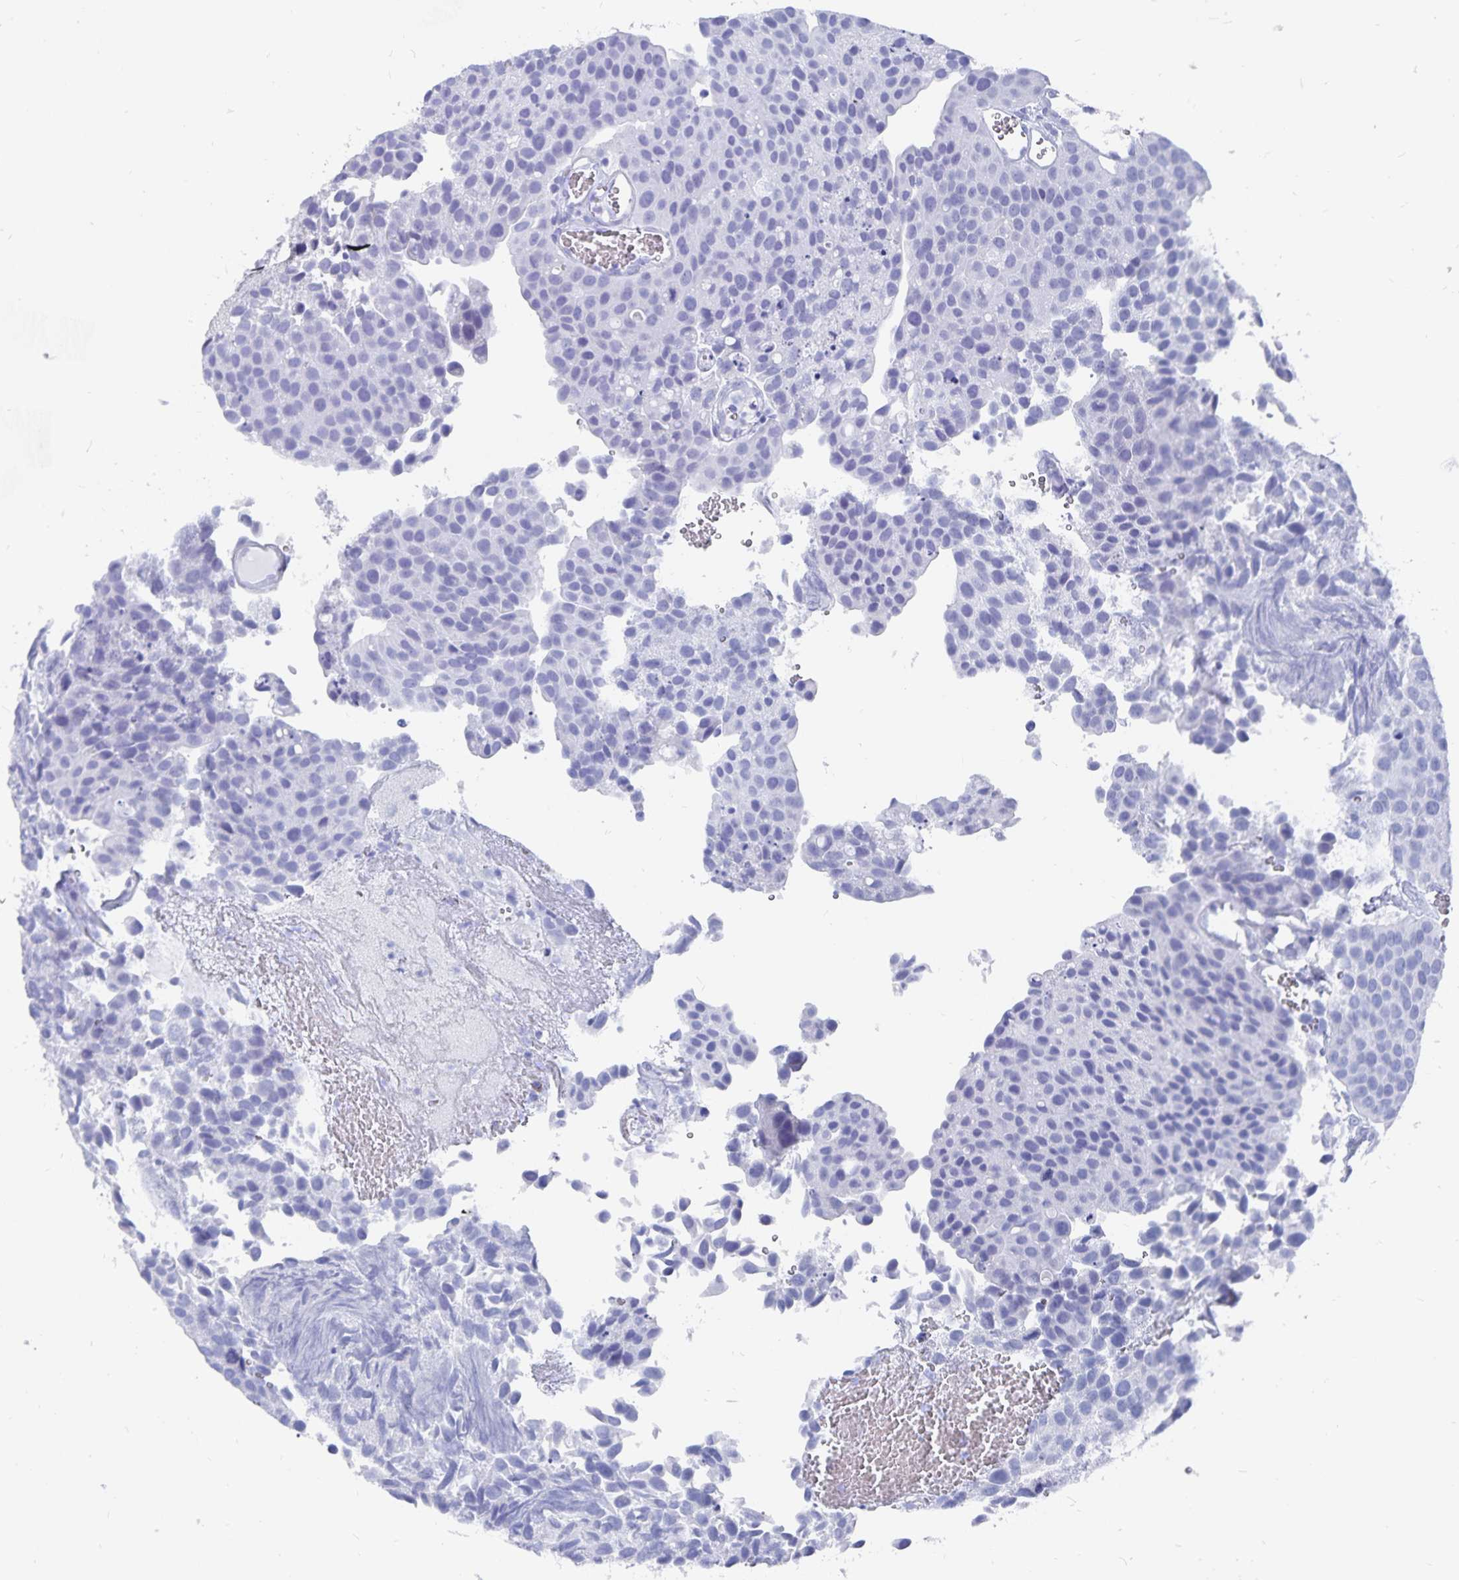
{"staining": {"intensity": "negative", "quantity": "none", "location": "none"}, "tissue": "urothelial cancer", "cell_type": "Tumor cells", "image_type": "cancer", "snomed": [{"axis": "morphology", "description": "Urothelial carcinoma, Low grade"}, {"axis": "topography", "description": "Urinary bladder"}], "caption": "The histopathology image exhibits no staining of tumor cells in urothelial carcinoma (low-grade).", "gene": "ADH1A", "patient": {"sex": "female", "age": 69}}